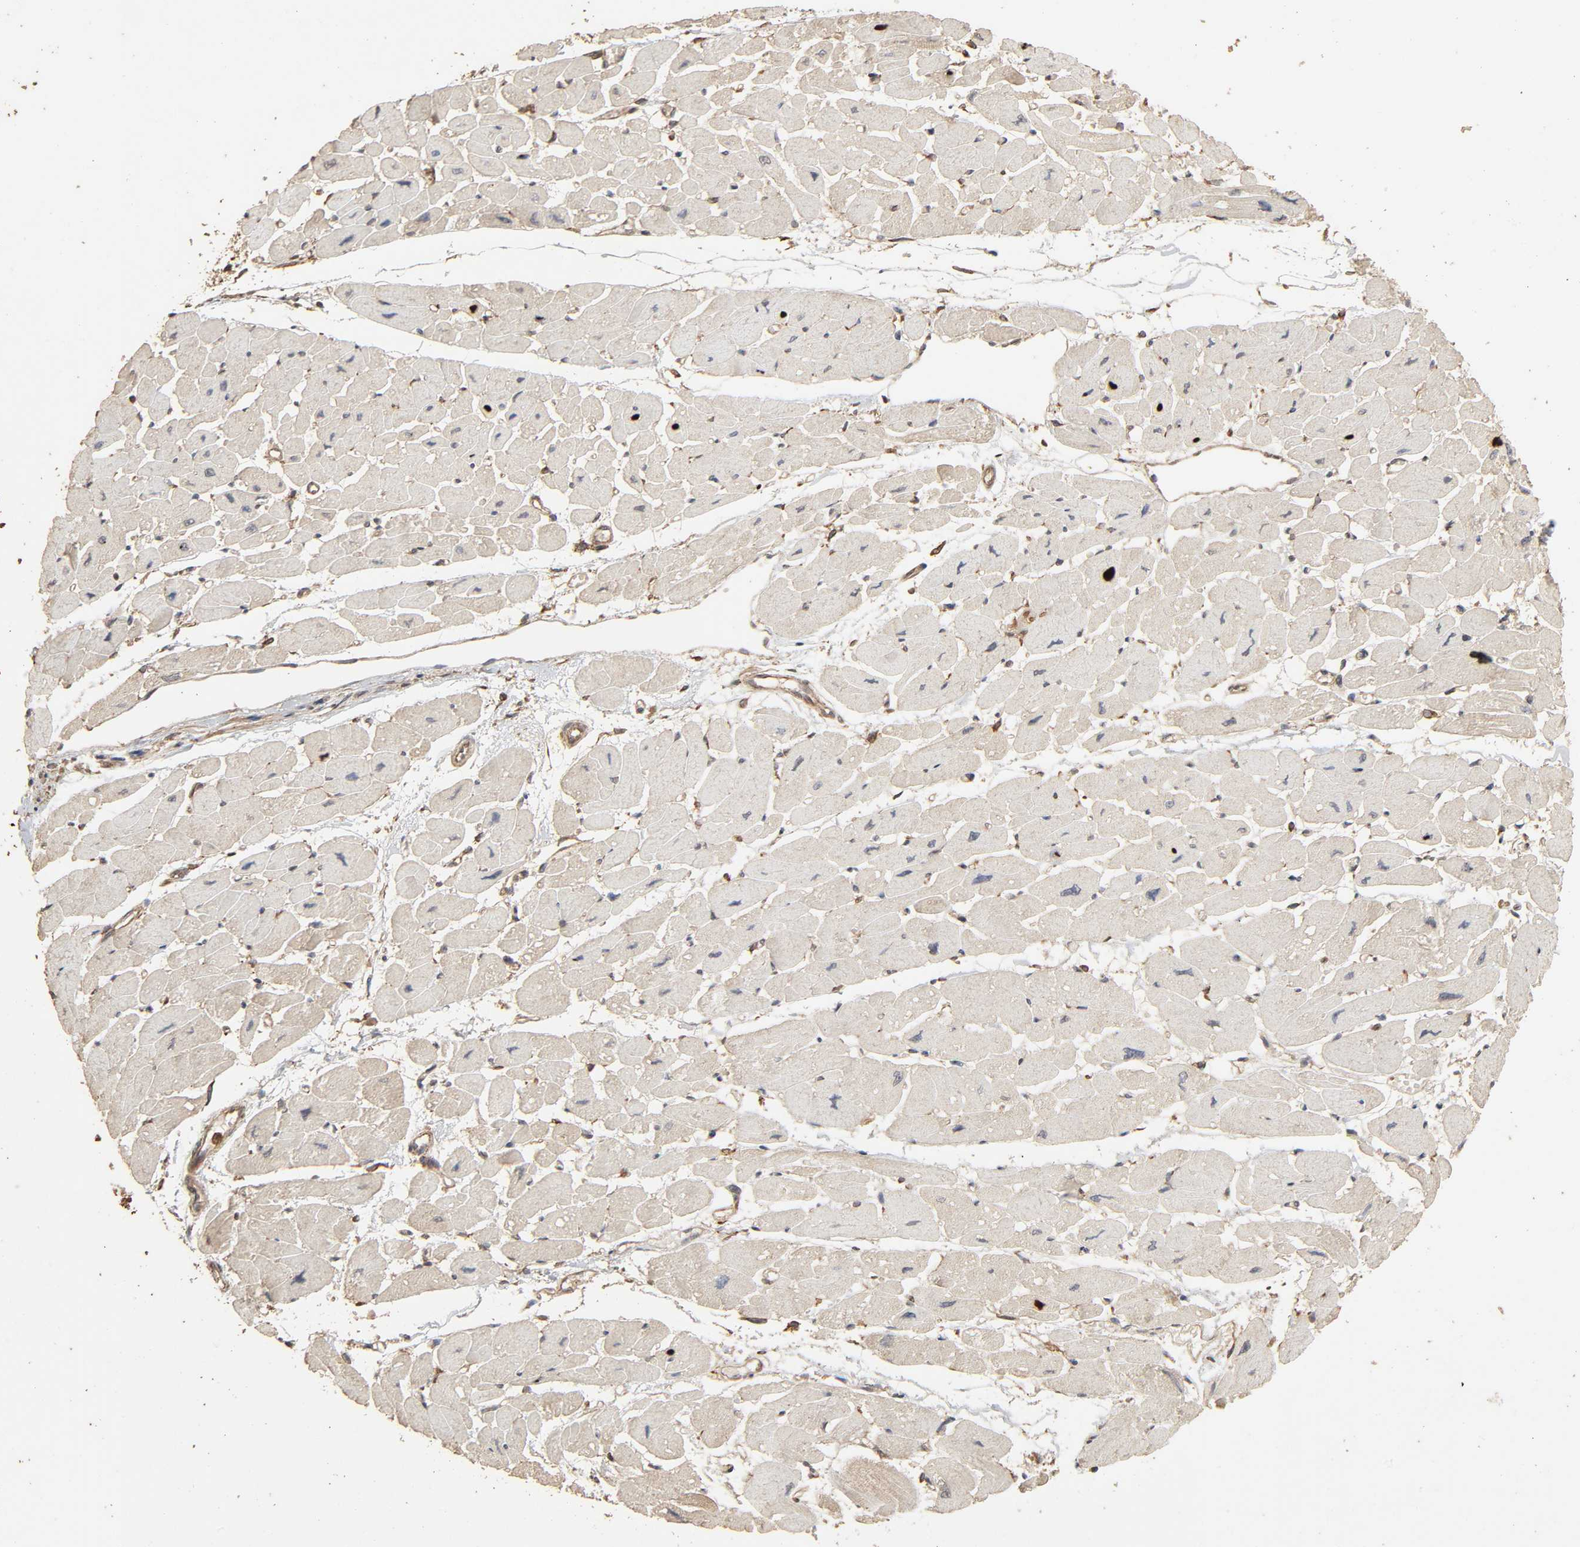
{"staining": {"intensity": "weak", "quantity": "25%-75%", "location": "cytoplasmic/membranous"}, "tissue": "heart muscle", "cell_type": "Cardiomyocytes", "image_type": "normal", "snomed": [{"axis": "morphology", "description": "Normal tissue, NOS"}, {"axis": "topography", "description": "Heart"}], "caption": "Cardiomyocytes show weak cytoplasmic/membranous positivity in about 25%-75% of cells in benign heart muscle. The staining is performed using DAB (3,3'-diaminobenzidine) brown chromogen to label protein expression. The nuclei are counter-stained blue using hematoxylin.", "gene": "RPS6KA6", "patient": {"sex": "female", "age": 54}}